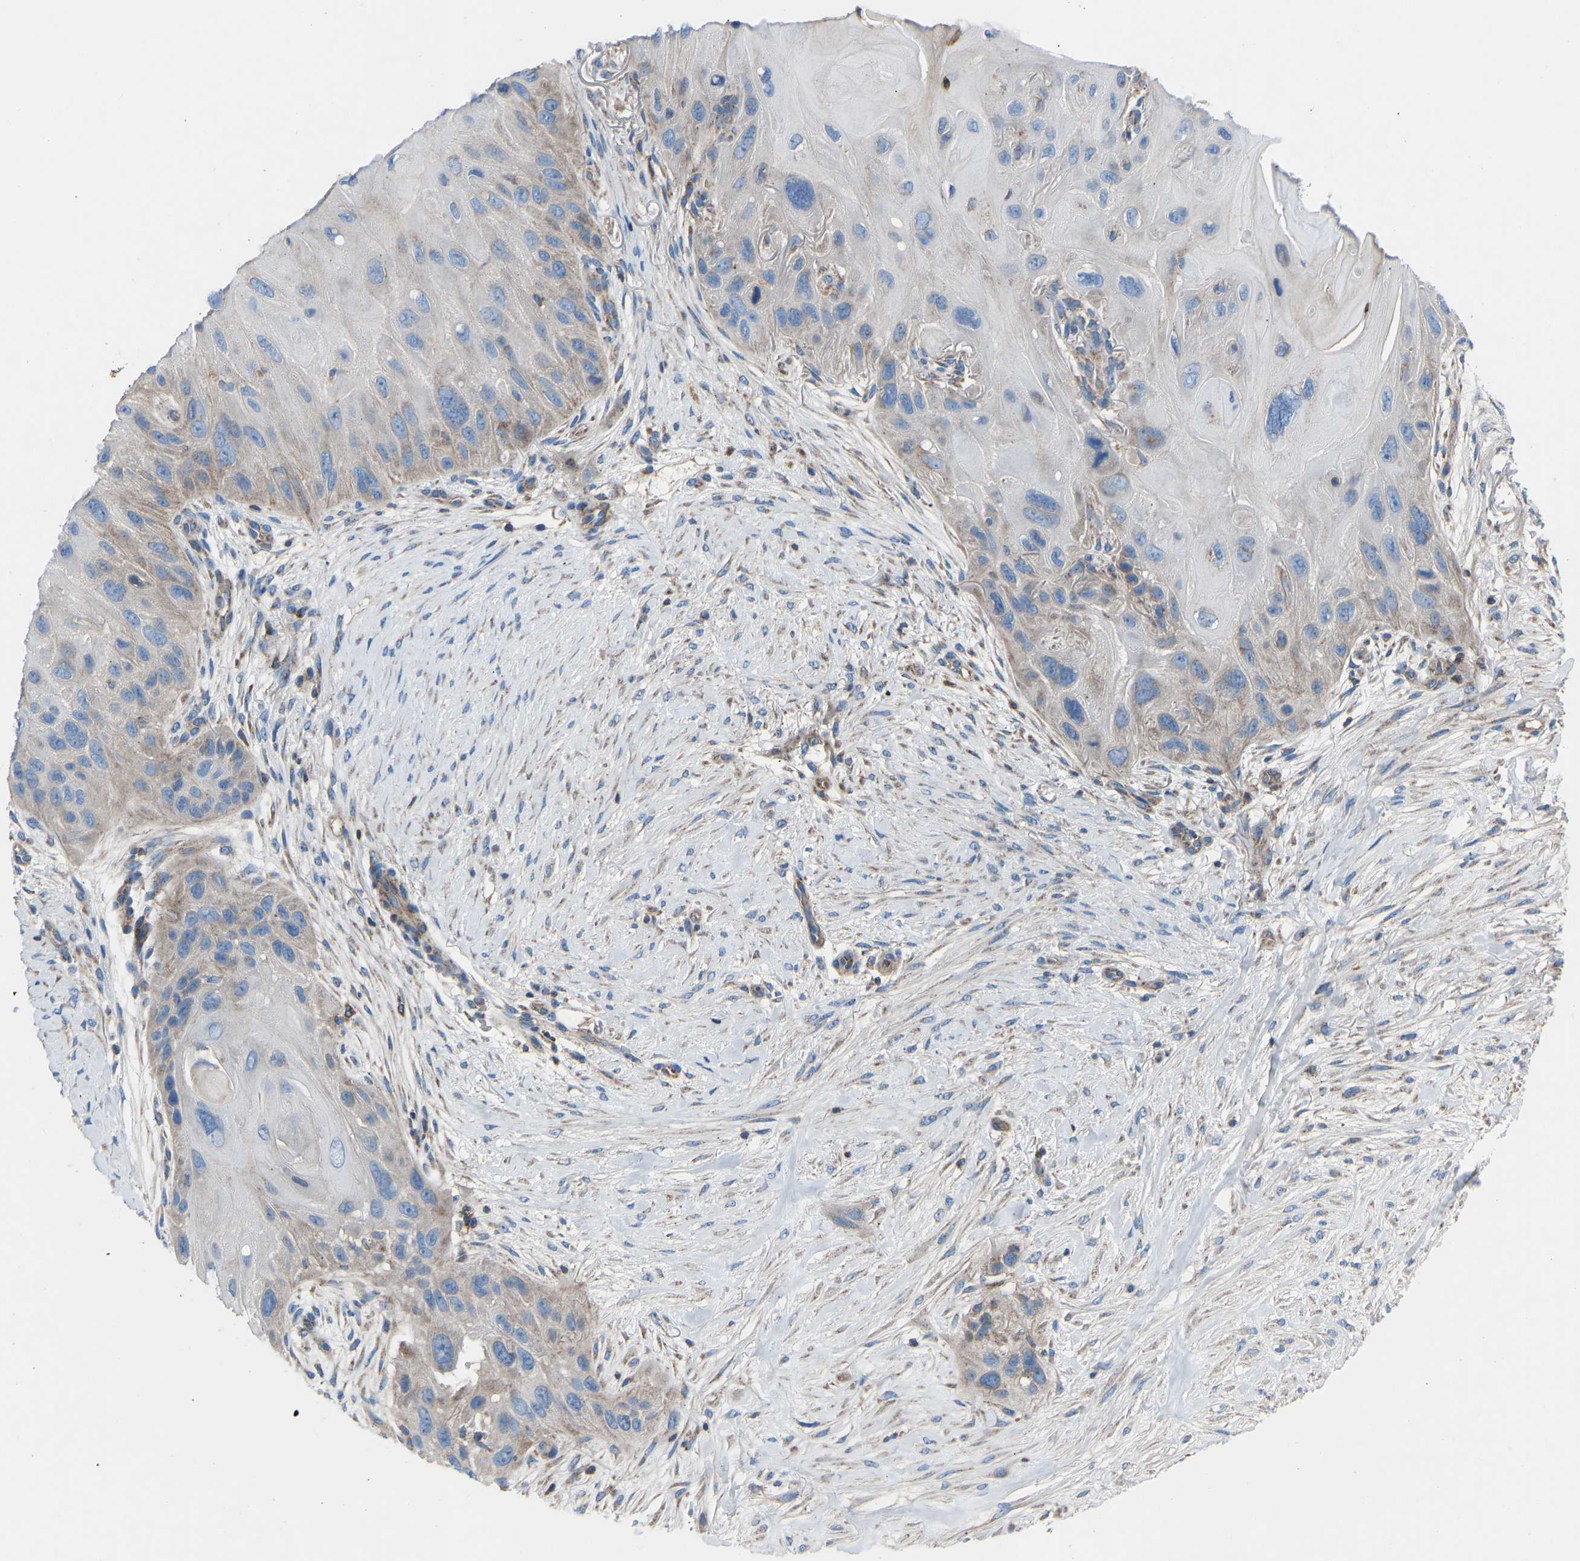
{"staining": {"intensity": "weak", "quantity": "<25%", "location": "cytoplasmic/membranous"}, "tissue": "skin cancer", "cell_type": "Tumor cells", "image_type": "cancer", "snomed": [{"axis": "morphology", "description": "Squamous cell carcinoma, NOS"}, {"axis": "topography", "description": "Skin"}], "caption": "The image exhibits no staining of tumor cells in skin cancer.", "gene": "GRK6", "patient": {"sex": "female", "age": 77}}